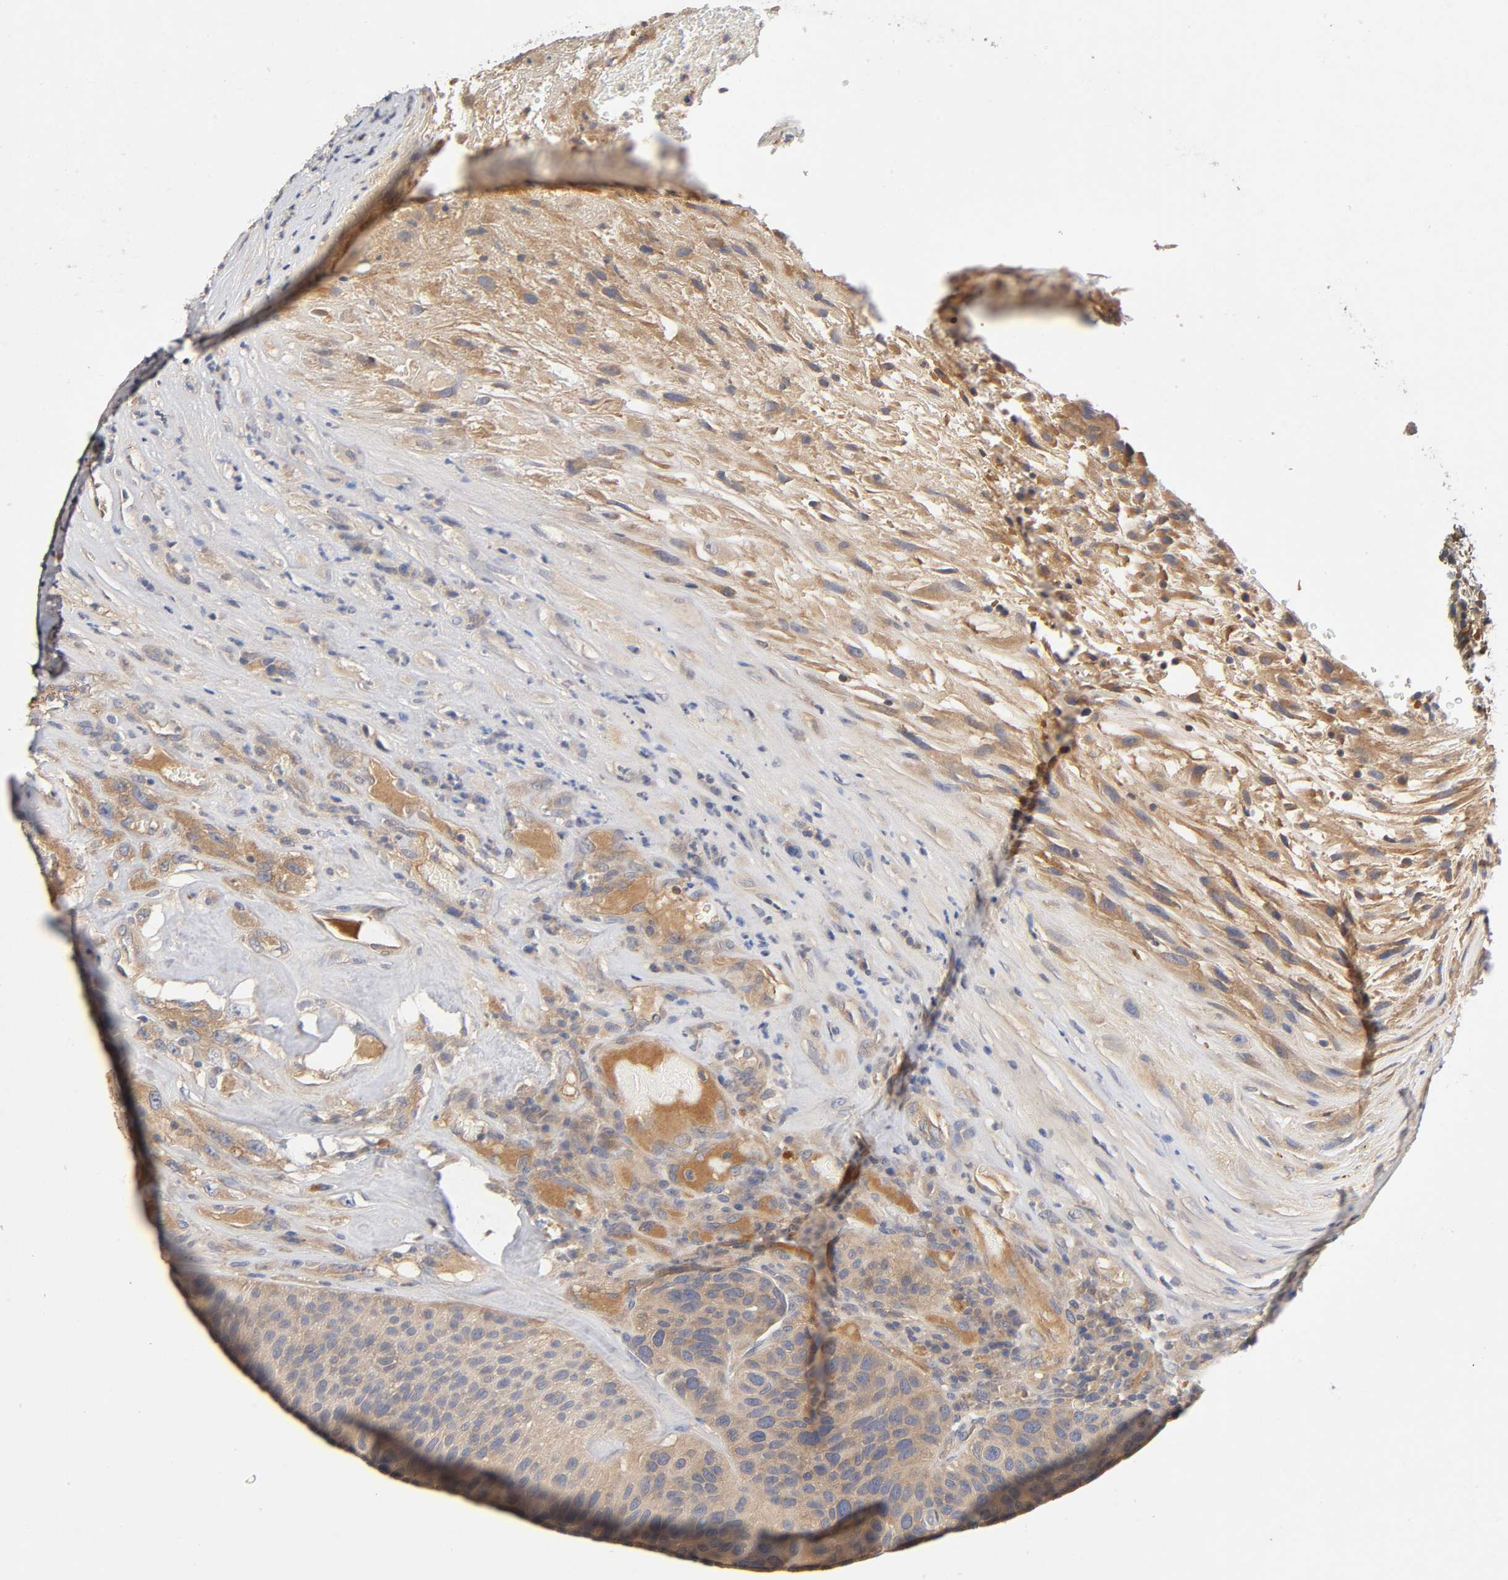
{"staining": {"intensity": "moderate", "quantity": ">75%", "location": "cytoplasmic/membranous"}, "tissue": "urothelial cancer", "cell_type": "Tumor cells", "image_type": "cancer", "snomed": [{"axis": "morphology", "description": "Urothelial carcinoma, High grade"}, {"axis": "topography", "description": "Urinary bladder"}], "caption": "An immunohistochemistry (IHC) micrograph of tumor tissue is shown. Protein staining in brown shows moderate cytoplasmic/membranous positivity in urothelial cancer within tumor cells.", "gene": "CPB2", "patient": {"sex": "male", "age": 66}}